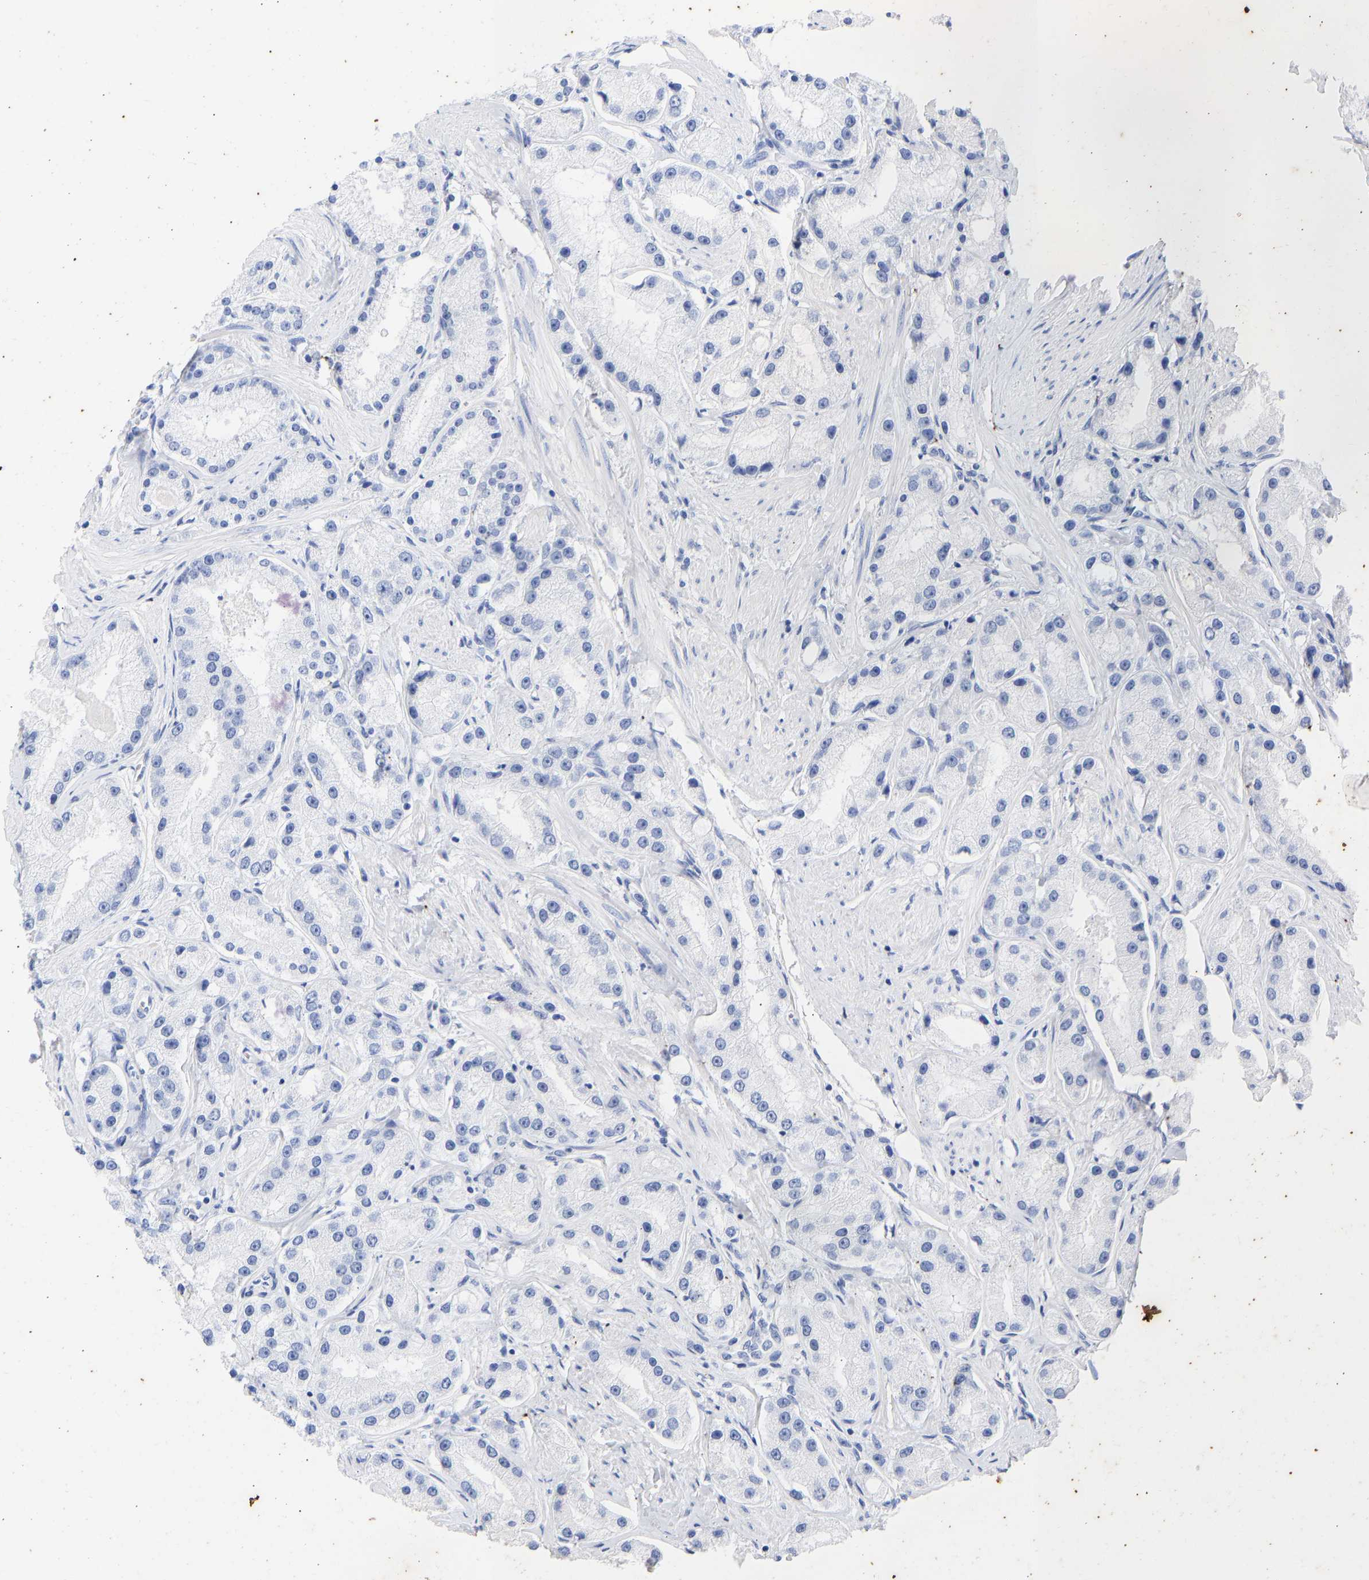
{"staining": {"intensity": "negative", "quantity": "none", "location": "none"}, "tissue": "prostate cancer", "cell_type": "Tumor cells", "image_type": "cancer", "snomed": [{"axis": "morphology", "description": "Adenocarcinoma, Low grade"}, {"axis": "topography", "description": "Prostate"}], "caption": "This photomicrograph is of prostate adenocarcinoma (low-grade) stained with IHC to label a protein in brown with the nuclei are counter-stained blue. There is no positivity in tumor cells.", "gene": "KRT1", "patient": {"sex": "male", "age": 63}}